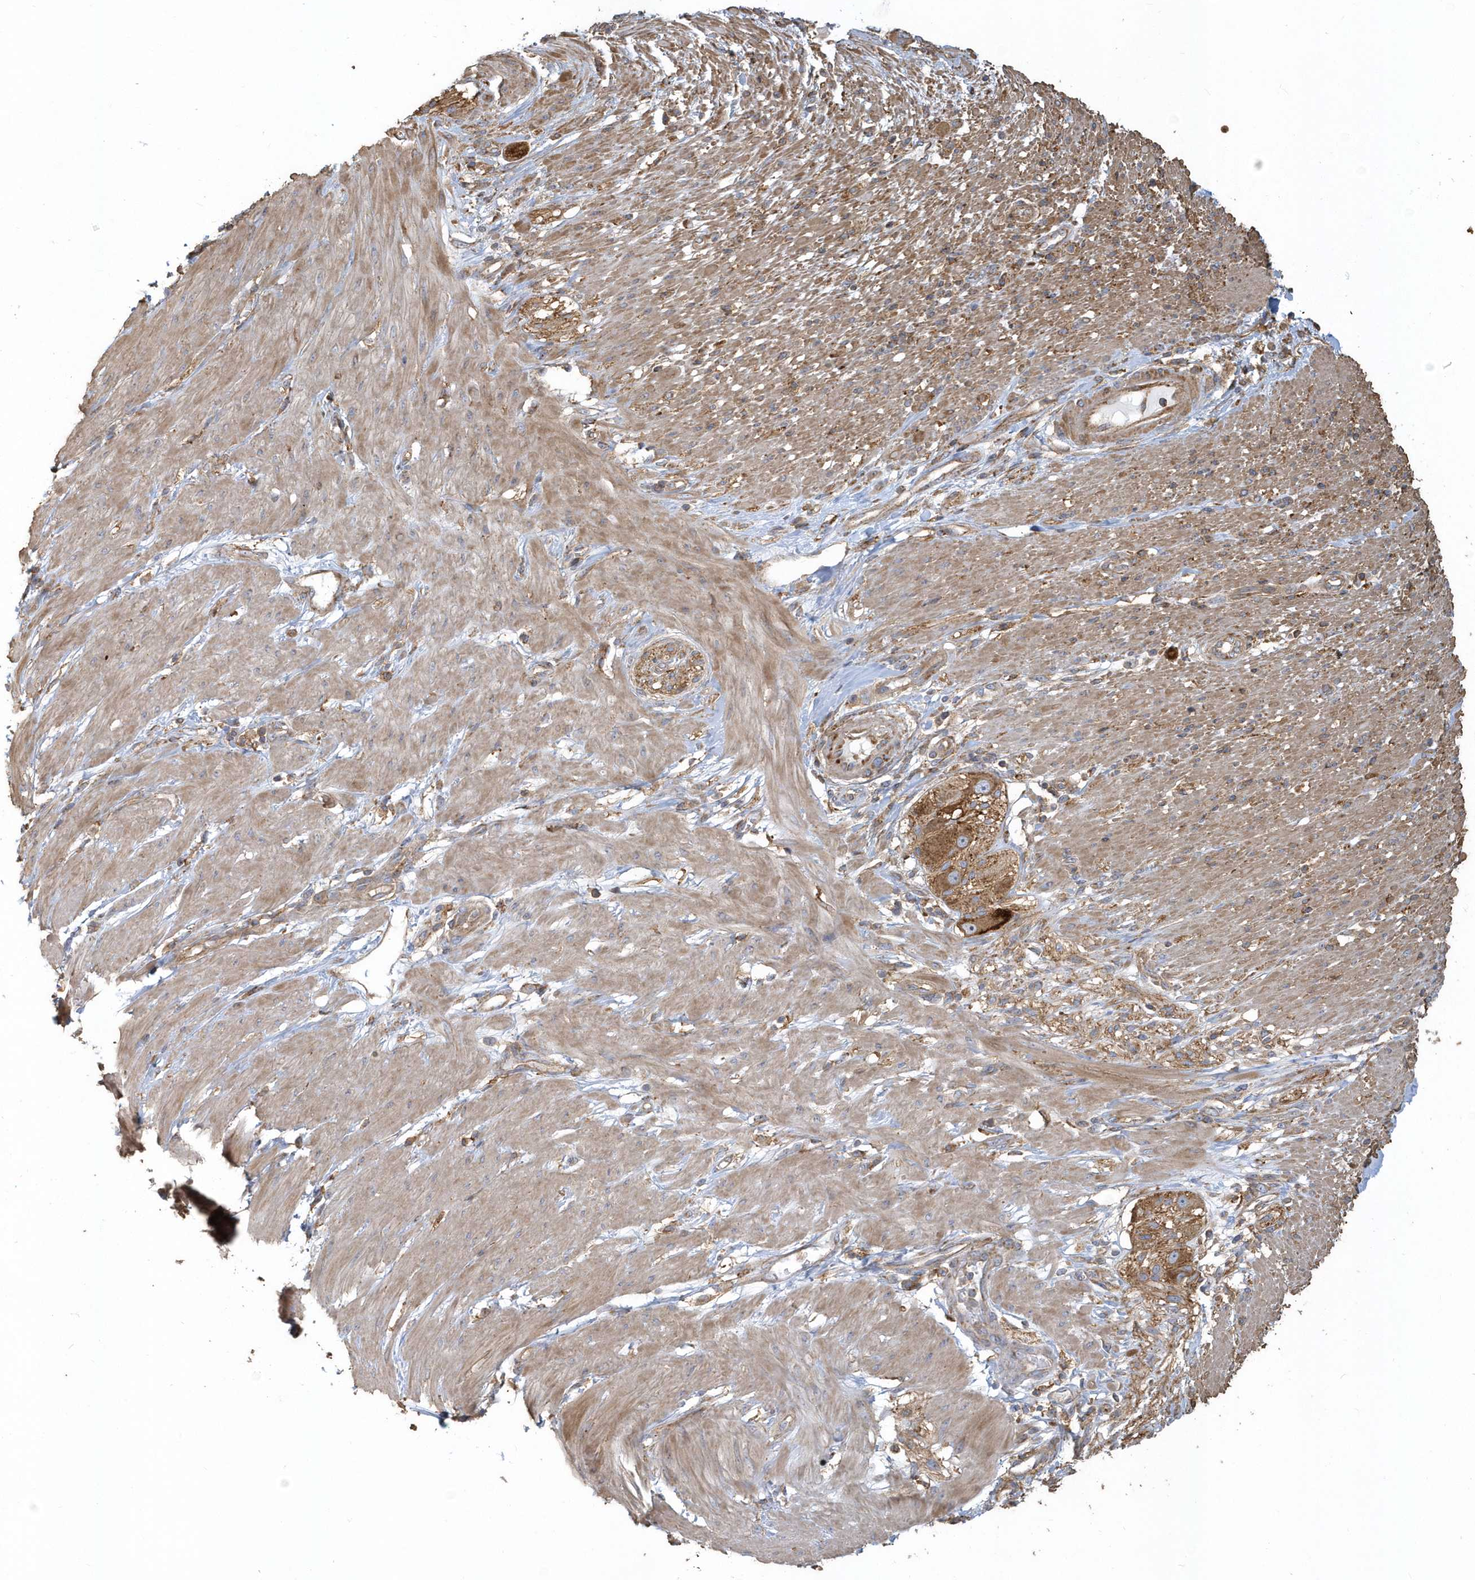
{"staining": {"intensity": "moderate", "quantity": ">75%", "location": "cytoplasmic/membranous"}, "tissue": "pancreatic cancer", "cell_type": "Tumor cells", "image_type": "cancer", "snomed": [{"axis": "morphology", "description": "Adenocarcinoma, NOS"}, {"axis": "topography", "description": "Pancreas"}], "caption": "This histopathology image exhibits immunohistochemistry staining of human pancreatic cancer, with medium moderate cytoplasmic/membranous staining in about >75% of tumor cells.", "gene": "TRAIP", "patient": {"sex": "male", "age": 68}}